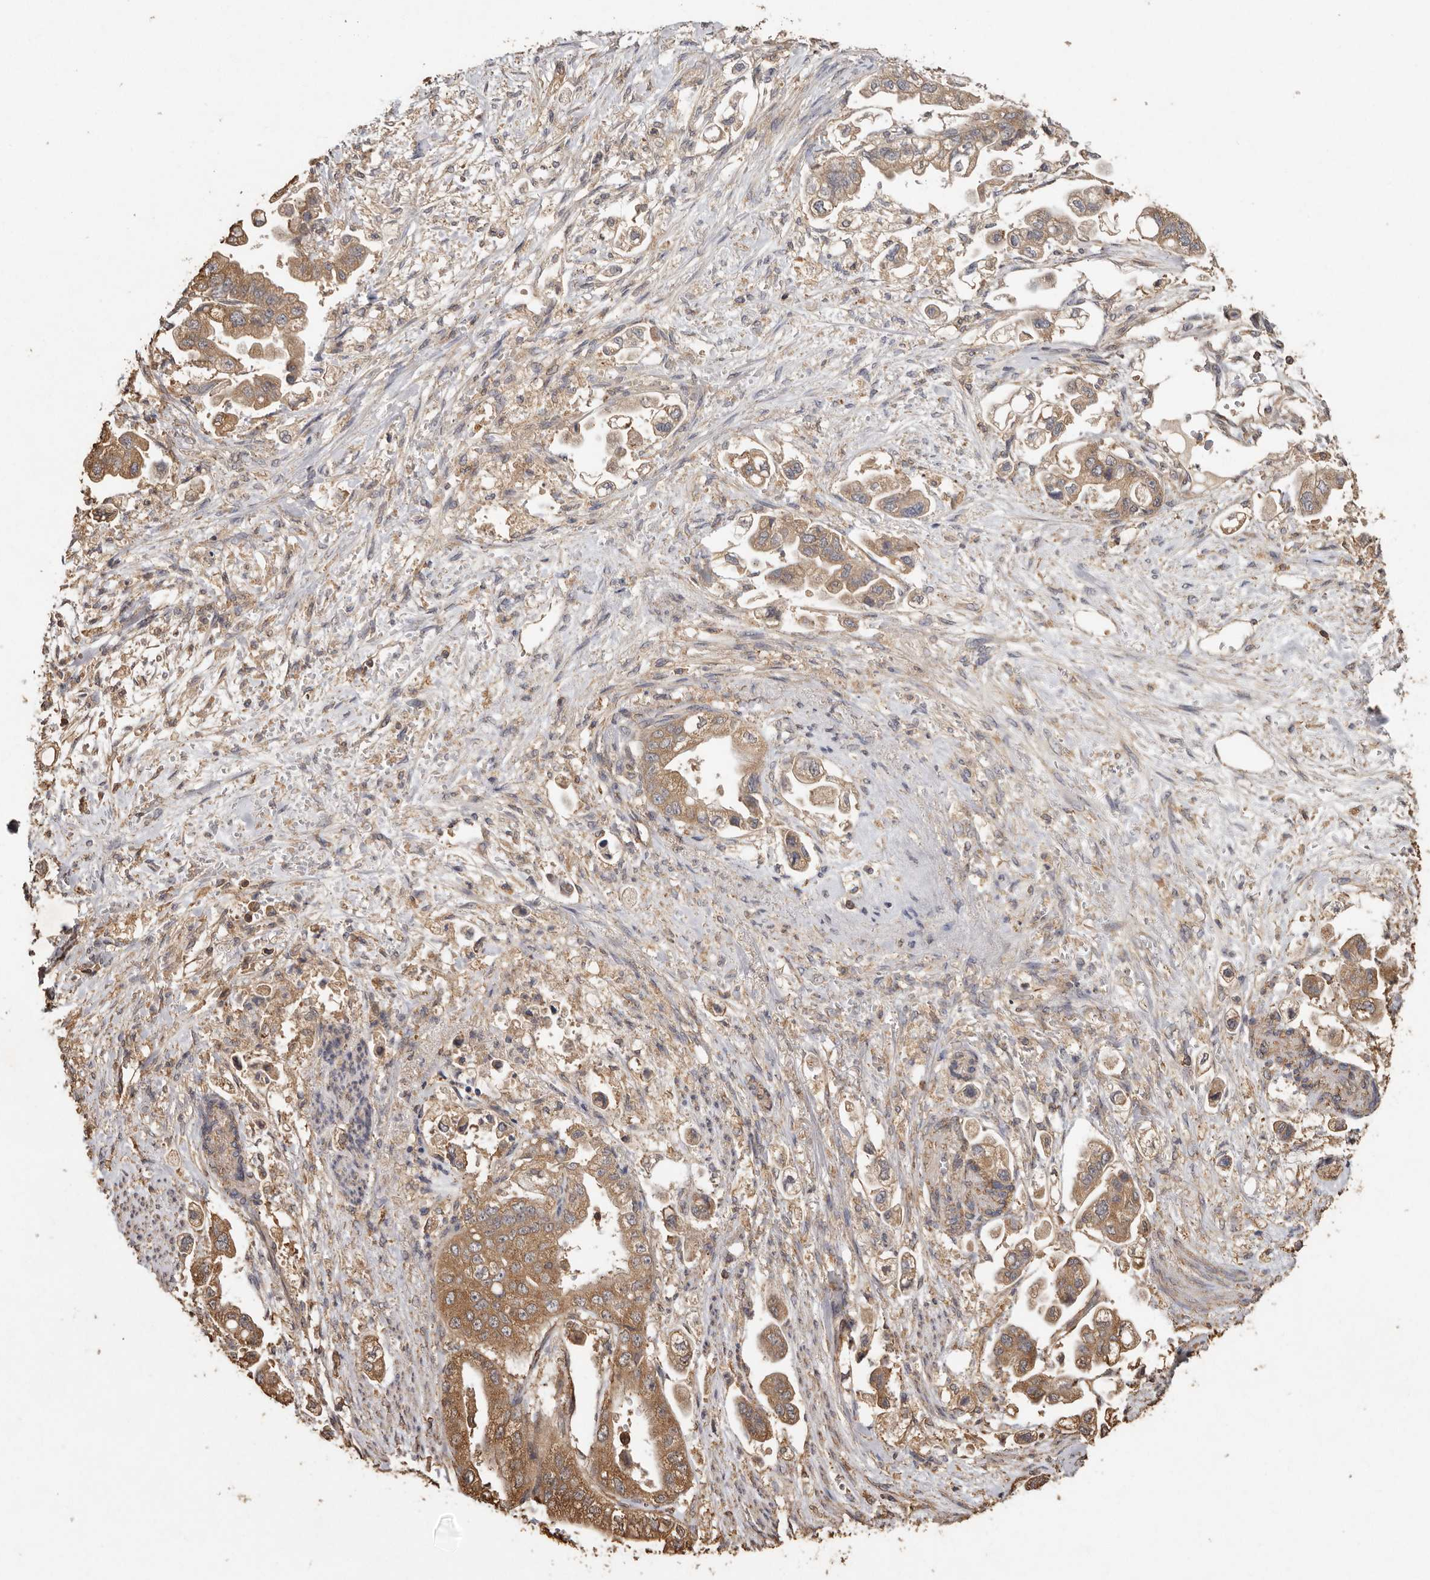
{"staining": {"intensity": "moderate", "quantity": ">75%", "location": "cytoplasmic/membranous"}, "tissue": "stomach cancer", "cell_type": "Tumor cells", "image_type": "cancer", "snomed": [{"axis": "morphology", "description": "Adenocarcinoma, NOS"}, {"axis": "topography", "description": "Stomach"}], "caption": "Moderate cytoplasmic/membranous protein expression is appreciated in approximately >75% of tumor cells in stomach adenocarcinoma. Using DAB (brown) and hematoxylin (blue) stains, captured at high magnification using brightfield microscopy.", "gene": "RWDD1", "patient": {"sex": "male", "age": 62}}